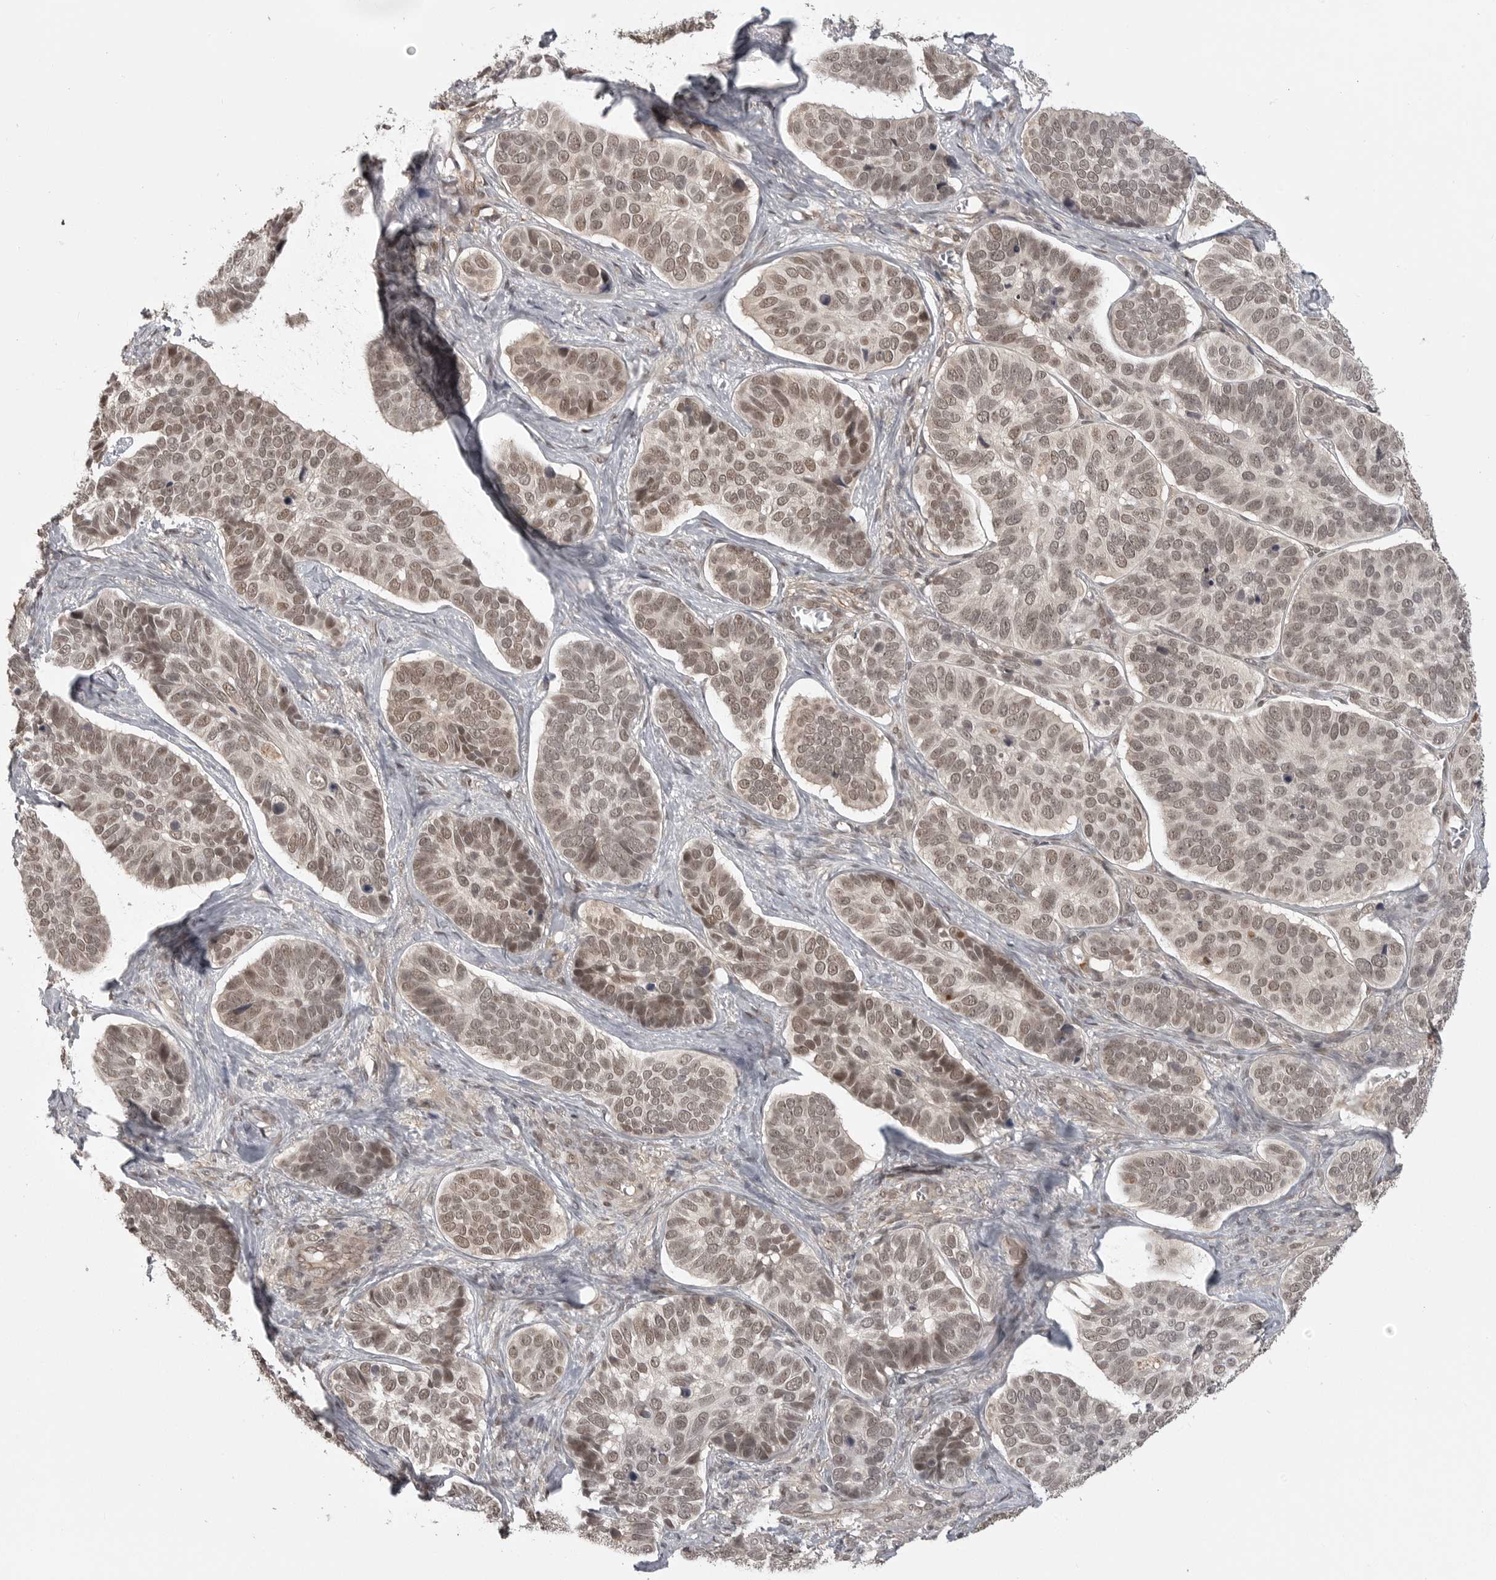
{"staining": {"intensity": "weak", "quantity": ">75%", "location": "nuclear"}, "tissue": "skin cancer", "cell_type": "Tumor cells", "image_type": "cancer", "snomed": [{"axis": "morphology", "description": "Basal cell carcinoma"}, {"axis": "topography", "description": "Skin"}], "caption": "Tumor cells exhibit low levels of weak nuclear expression in approximately >75% of cells in human basal cell carcinoma (skin). The staining was performed using DAB to visualize the protein expression in brown, while the nuclei were stained in blue with hematoxylin (Magnification: 20x).", "gene": "PEG3", "patient": {"sex": "male", "age": 62}}